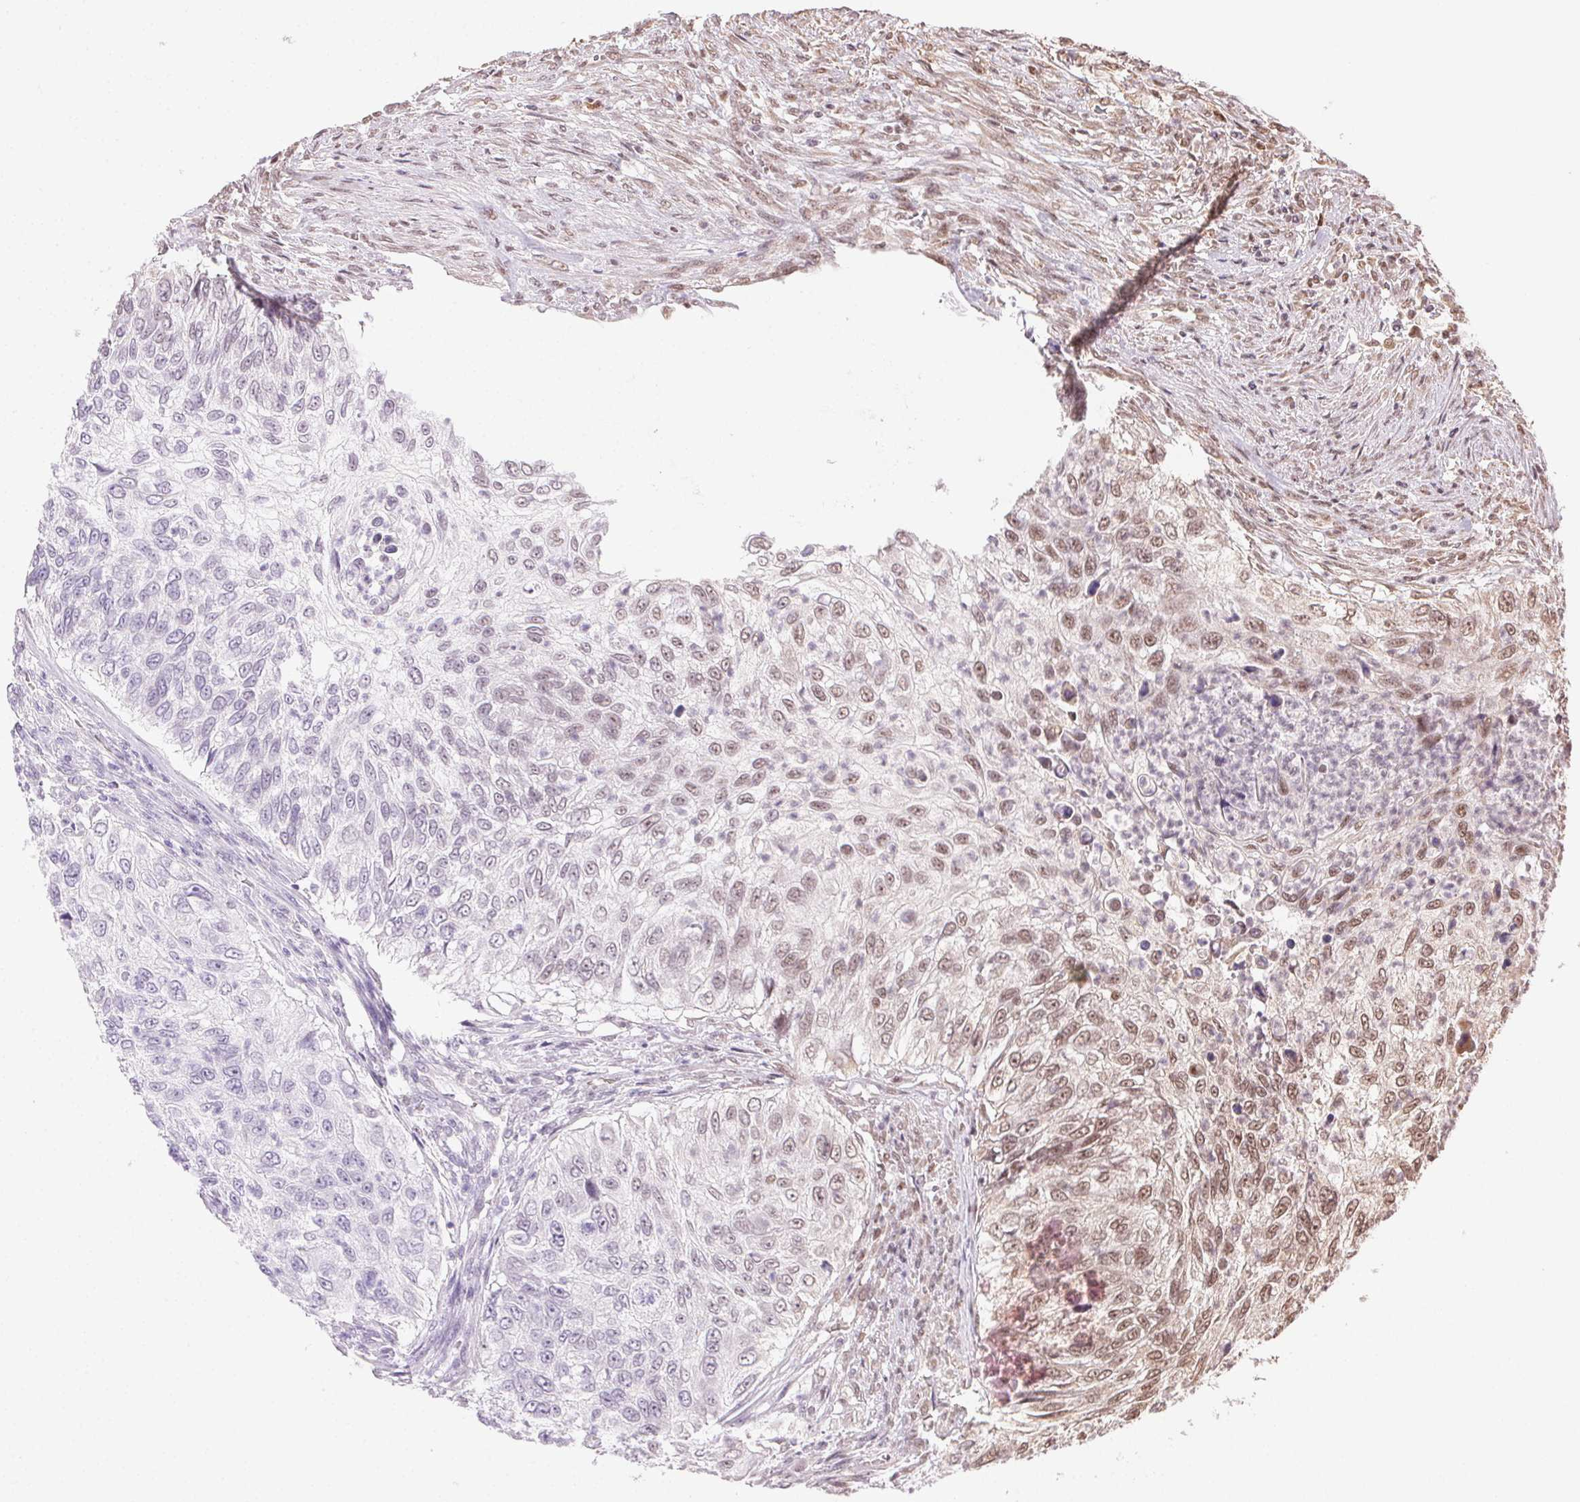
{"staining": {"intensity": "moderate", "quantity": ">75%", "location": "nuclear"}, "tissue": "urothelial cancer", "cell_type": "Tumor cells", "image_type": "cancer", "snomed": [{"axis": "morphology", "description": "Urothelial carcinoma, High grade"}, {"axis": "topography", "description": "Urinary bladder"}], "caption": "A medium amount of moderate nuclear positivity is appreciated in approximately >75% of tumor cells in urothelial carcinoma (high-grade) tissue.", "gene": "TREML4", "patient": {"sex": "female", "age": 60}}